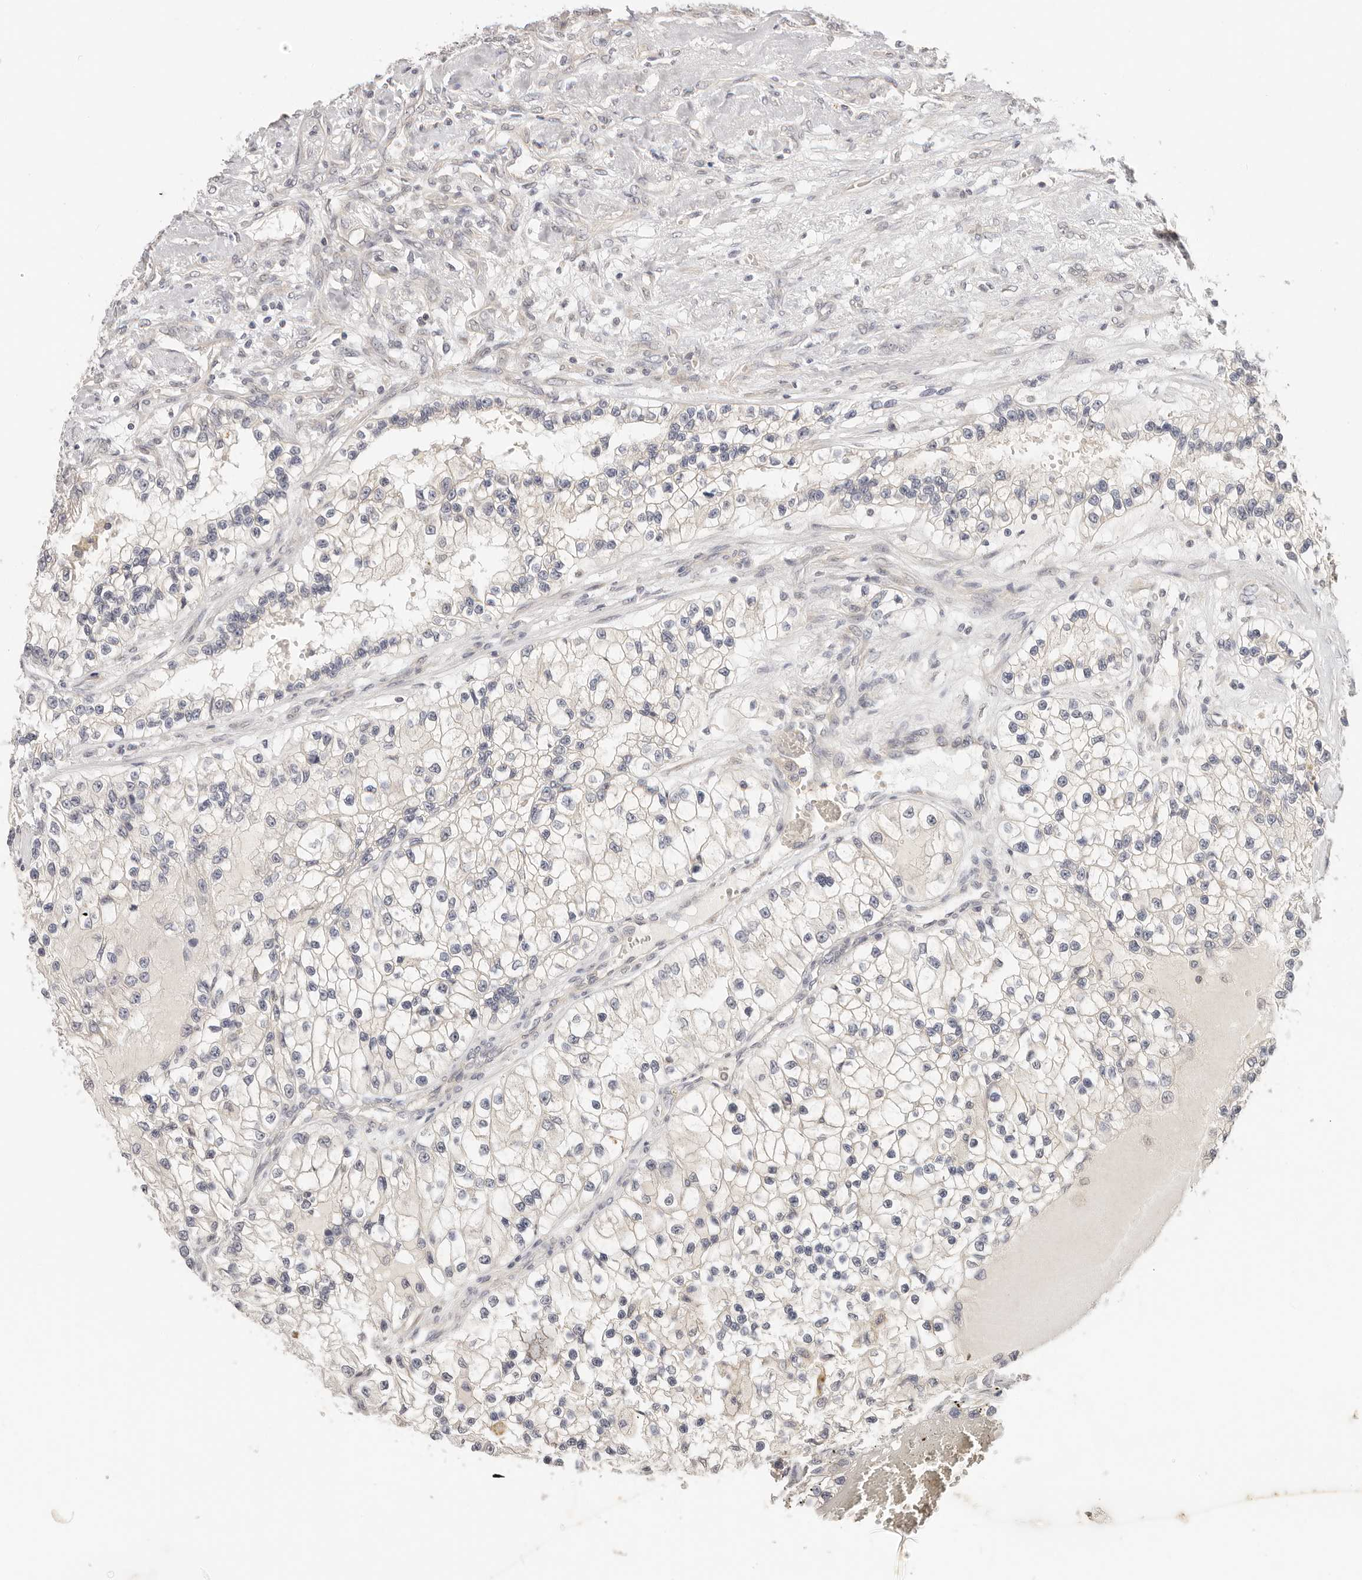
{"staining": {"intensity": "negative", "quantity": "none", "location": "none"}, "tissue": "renal cancer", "cell_type": "Tumor cells", "image_type": "cancer", "snomed": [{"axis": "morphology", "description": "Adenocarcinoma, NOS"}, {"axis": "topography", "description": "Kidney"}], "caption": "Immunohistochemistry of adenocarcinoma (renal) exhibits no staining in tumor cells.", "gene": "GGPS1", "patient": {"sex": "female", "age": 57}}